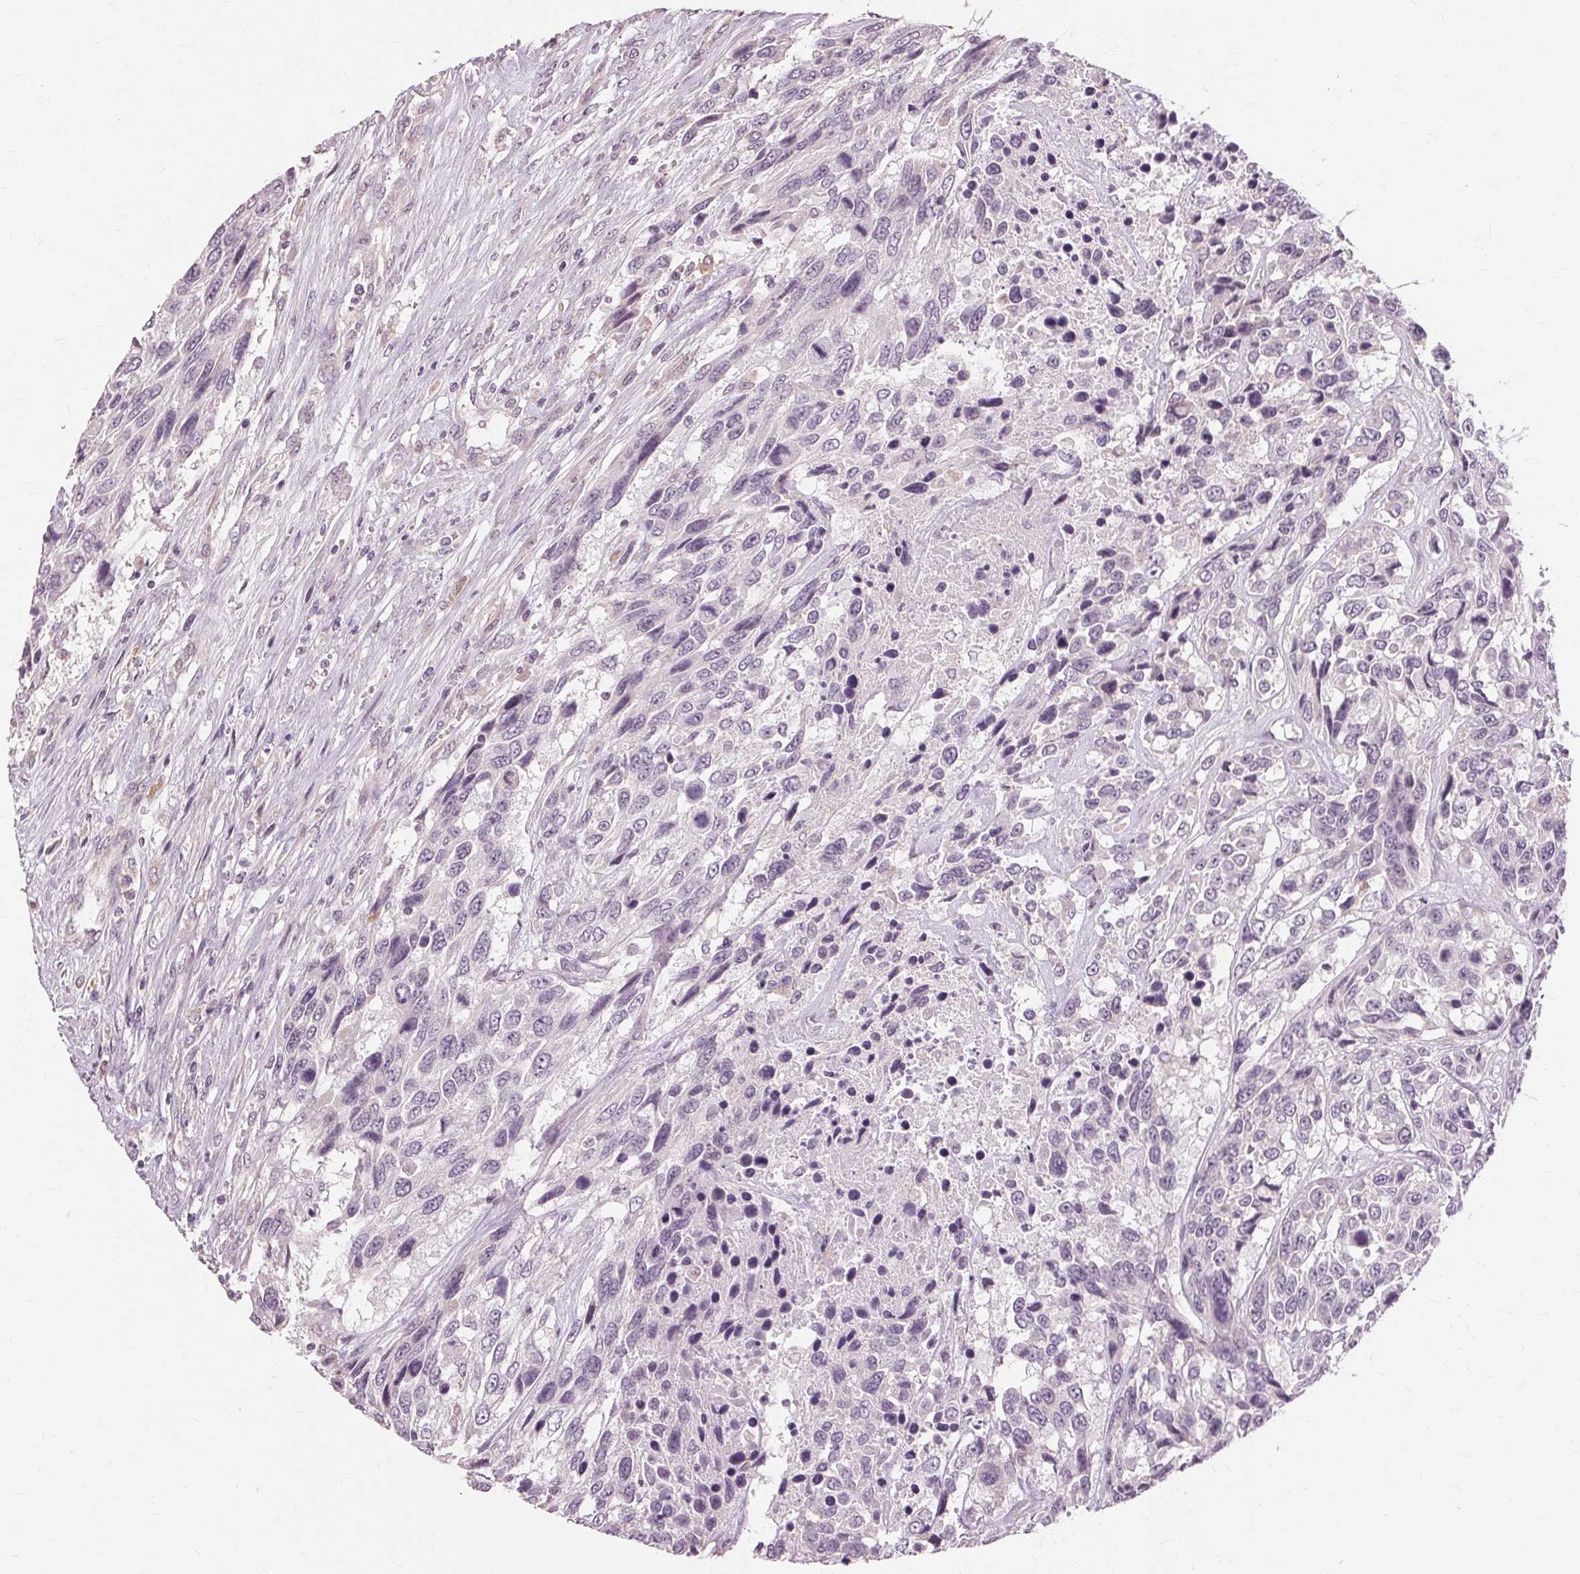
{"staining": {"intensity": "negative", "quantity": "none", "location": "none"}, "tissue": "urothelial cancer", "cell_type": "Tumor cells", "image_type": "cancer", "snomed": [{"axis": "morphology", "description": "Urothelial carcinoma, High grade"}, {"axis": "topography", "description": "Urinary bladder"}], "caption": "Photomicrograph shows no significant protein expression in tumor cells of urothelial carcinoma (high-grade). (Brightfield microscopy of DAB (3,3'-diaminobenzidine) IHC at high magnification).", "gene": "SIGLEC6", "patient": {"sex": "female", "age": 70}}